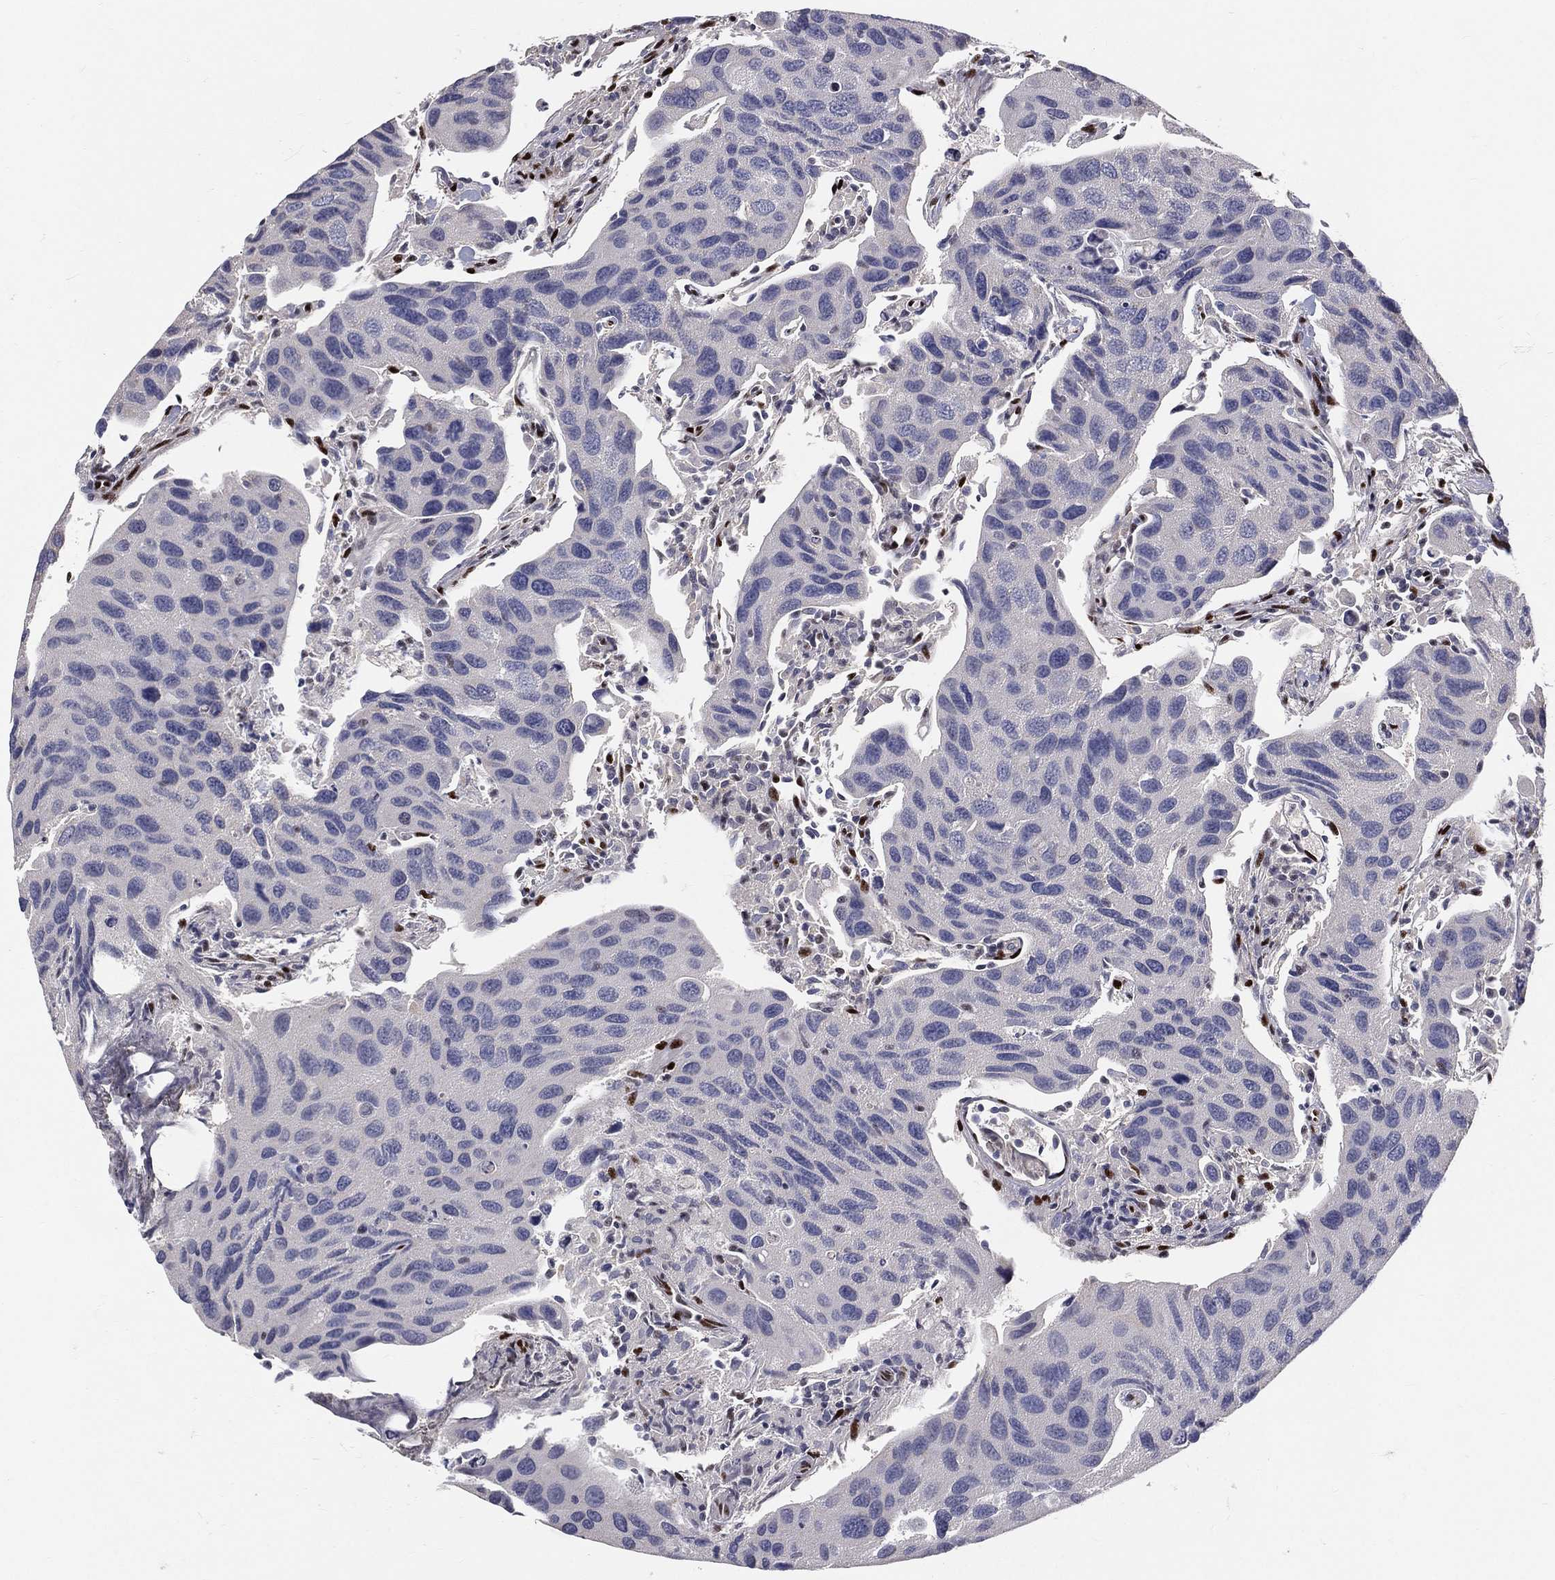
{"staining": {"intensity": "negative", "quantity": "none", "location": "none"}, "tissue": "urothelial cancer", "cell_type": "Tumor cells", "image_type": "cancer", "snomed": [{"axis": "morphology", "description": "Urothelial carcinoma, High grade"}, {"axis": "topography", "description": "Urinary bladder"}], "caption": "Histopathology image shows no significant protein positivity in tumor cells of urothelial carcinoma (high-grade). Nuclei are stained in blue.", "gene": "ZEB1", "patient": {"sex": "male", "age": 79}}